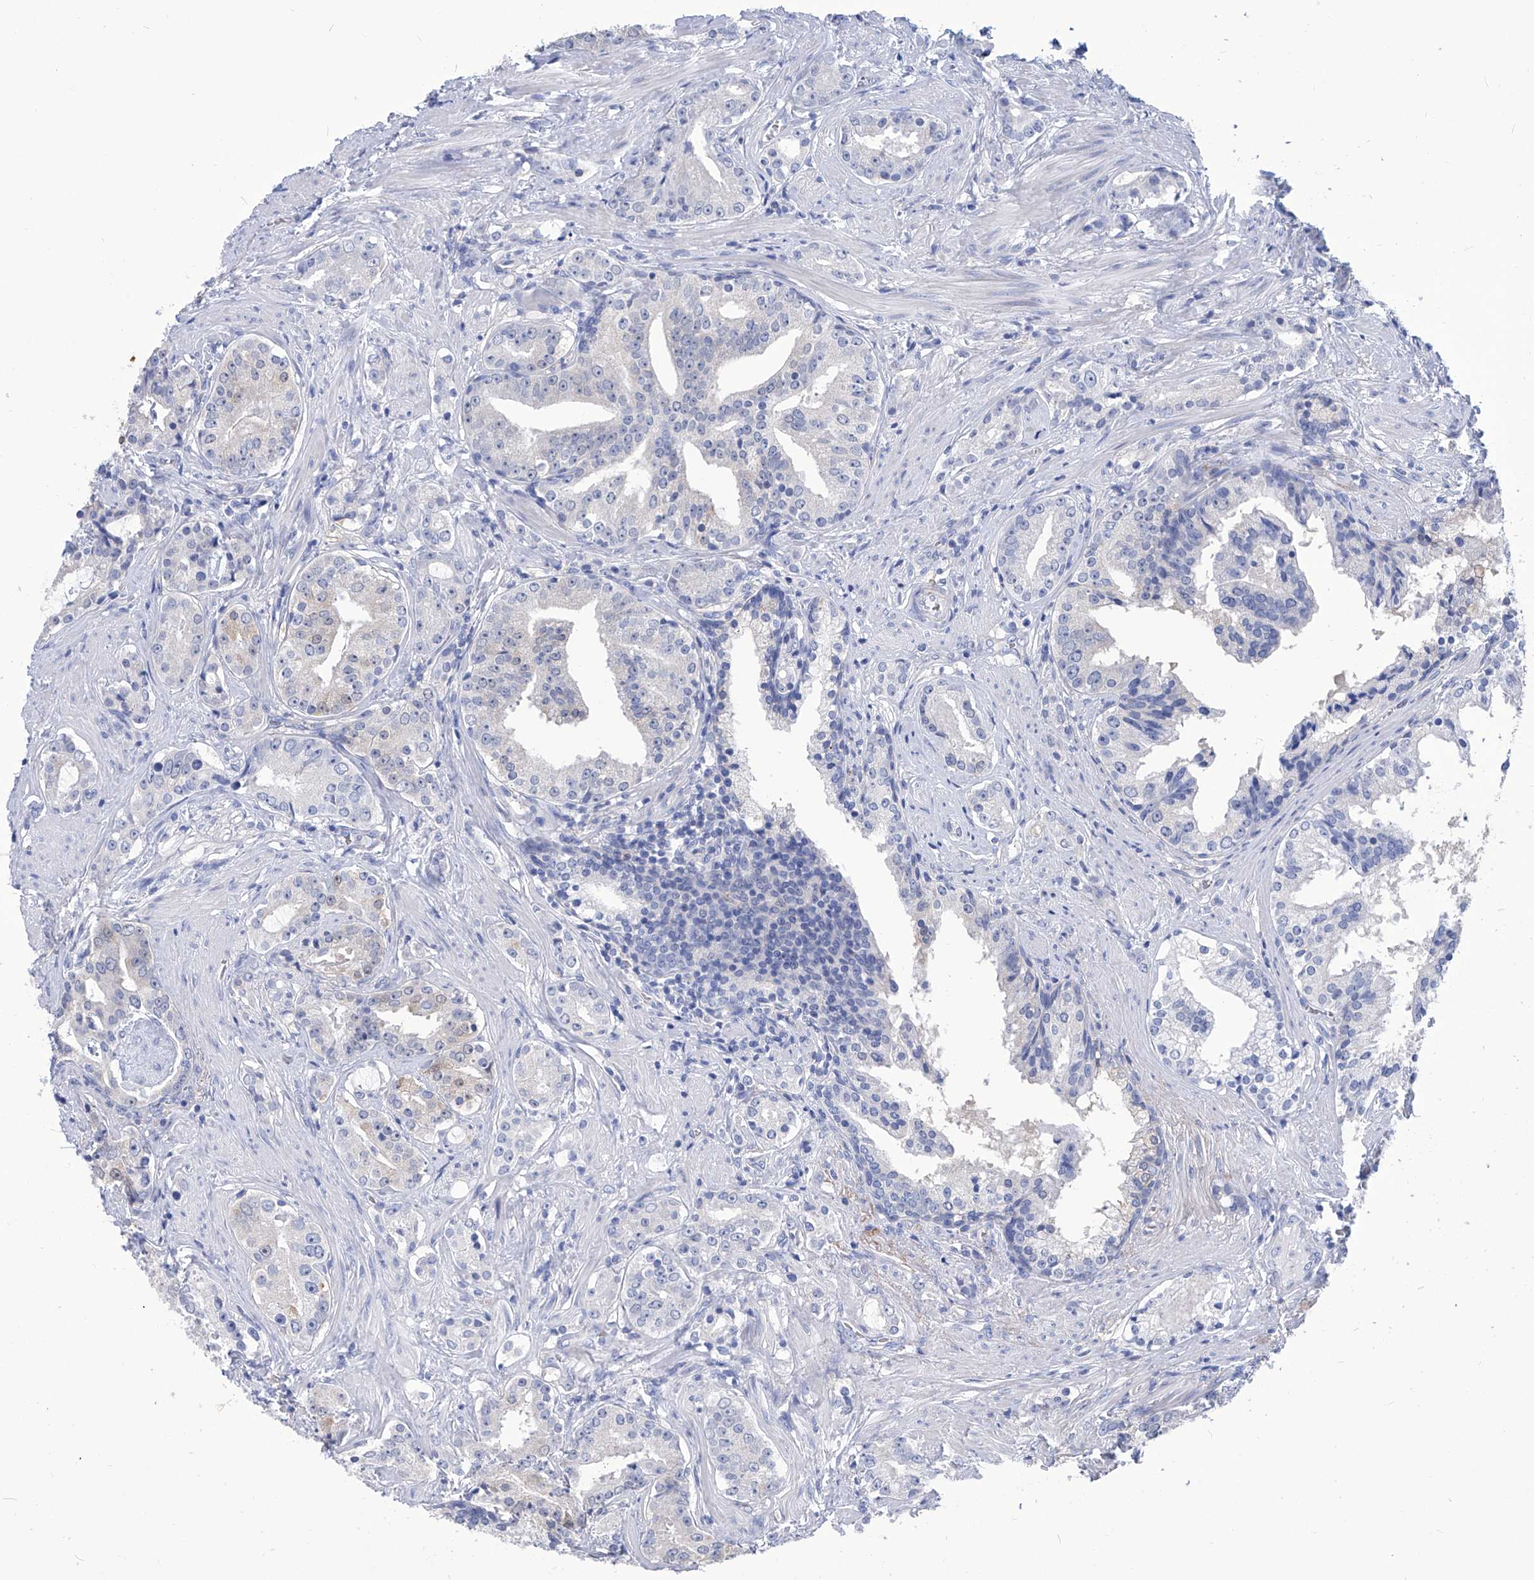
{"staining": {"intensity": "negative", "quantity": "none", "location": "none"}, "tissue": "prostate cancer", "cell_type": "Tumor cells", "image_type": "cancer", "snomed": [{"axis": "morphology", "description": "Adenocarcinoma, High grade"}, {"axis": "topography", "description": "Prostate"}], "caption": "This is a photomicrograph of immunohistochemistry (IHC) staining of adenocarcinoma (high-grade) (prostate), which shows no staining in tumor cells.", "gene": "SMS", "patient": {"sex": "male", "age": 58}}